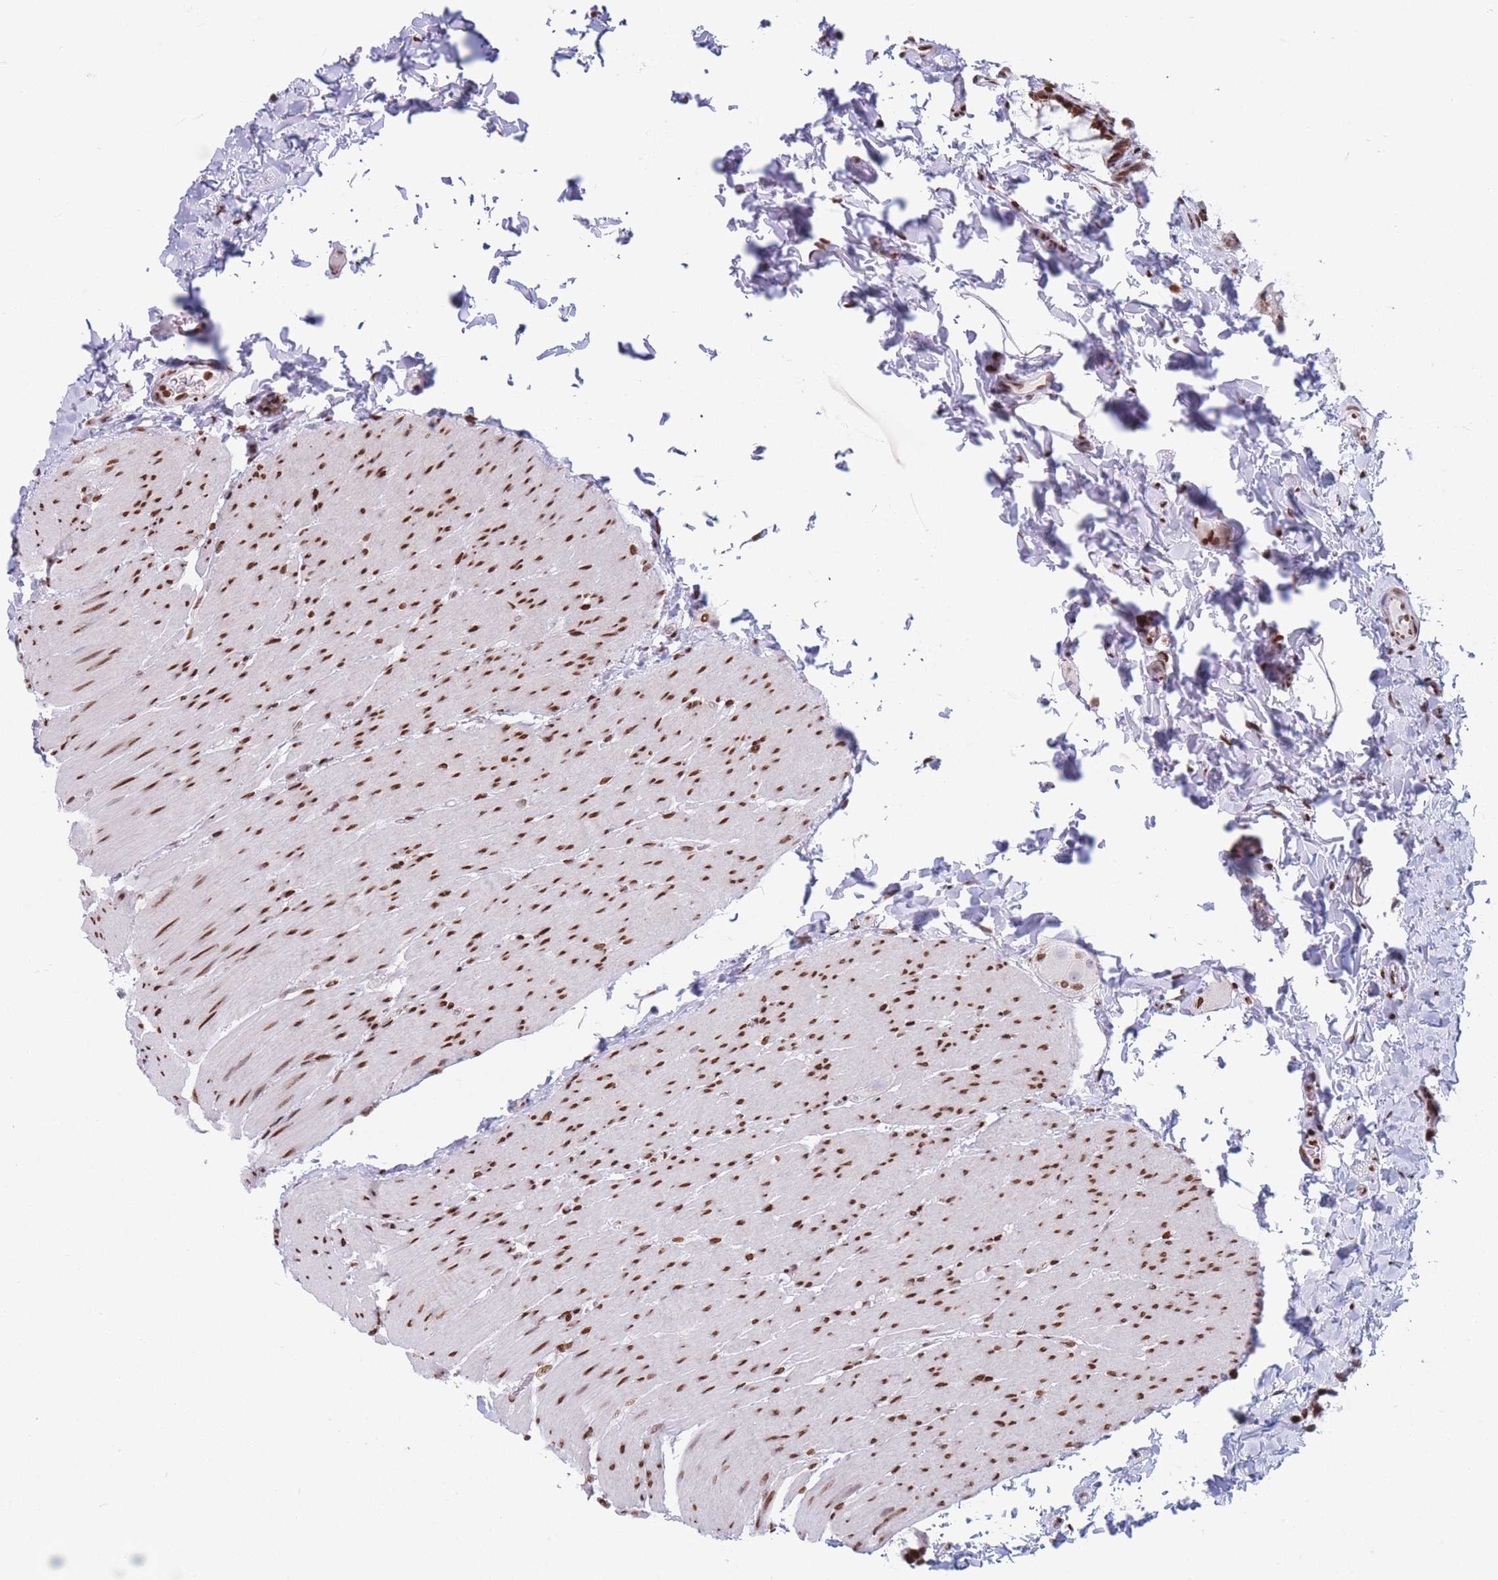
{"staining": {"intensity": "moderate", "quantity": ">75%", "location": "nuclear"}, "tissue": "colon", "cell_type": "Endothelial cells", "image_type": "normal", "snomed": [{"axis": "morphology", "description": "Normal tissue, NOS"}, {"axis": "topography", "description": "Colon"}], "caption": "Endothelial cells reveal medium levels of moderate nuclear staining in about >75% of cells in benign colon. (IHC, brightfield microscopy, high magnification).", "gene": "AK9", "patient": {"sex": "male", "age": 46}}